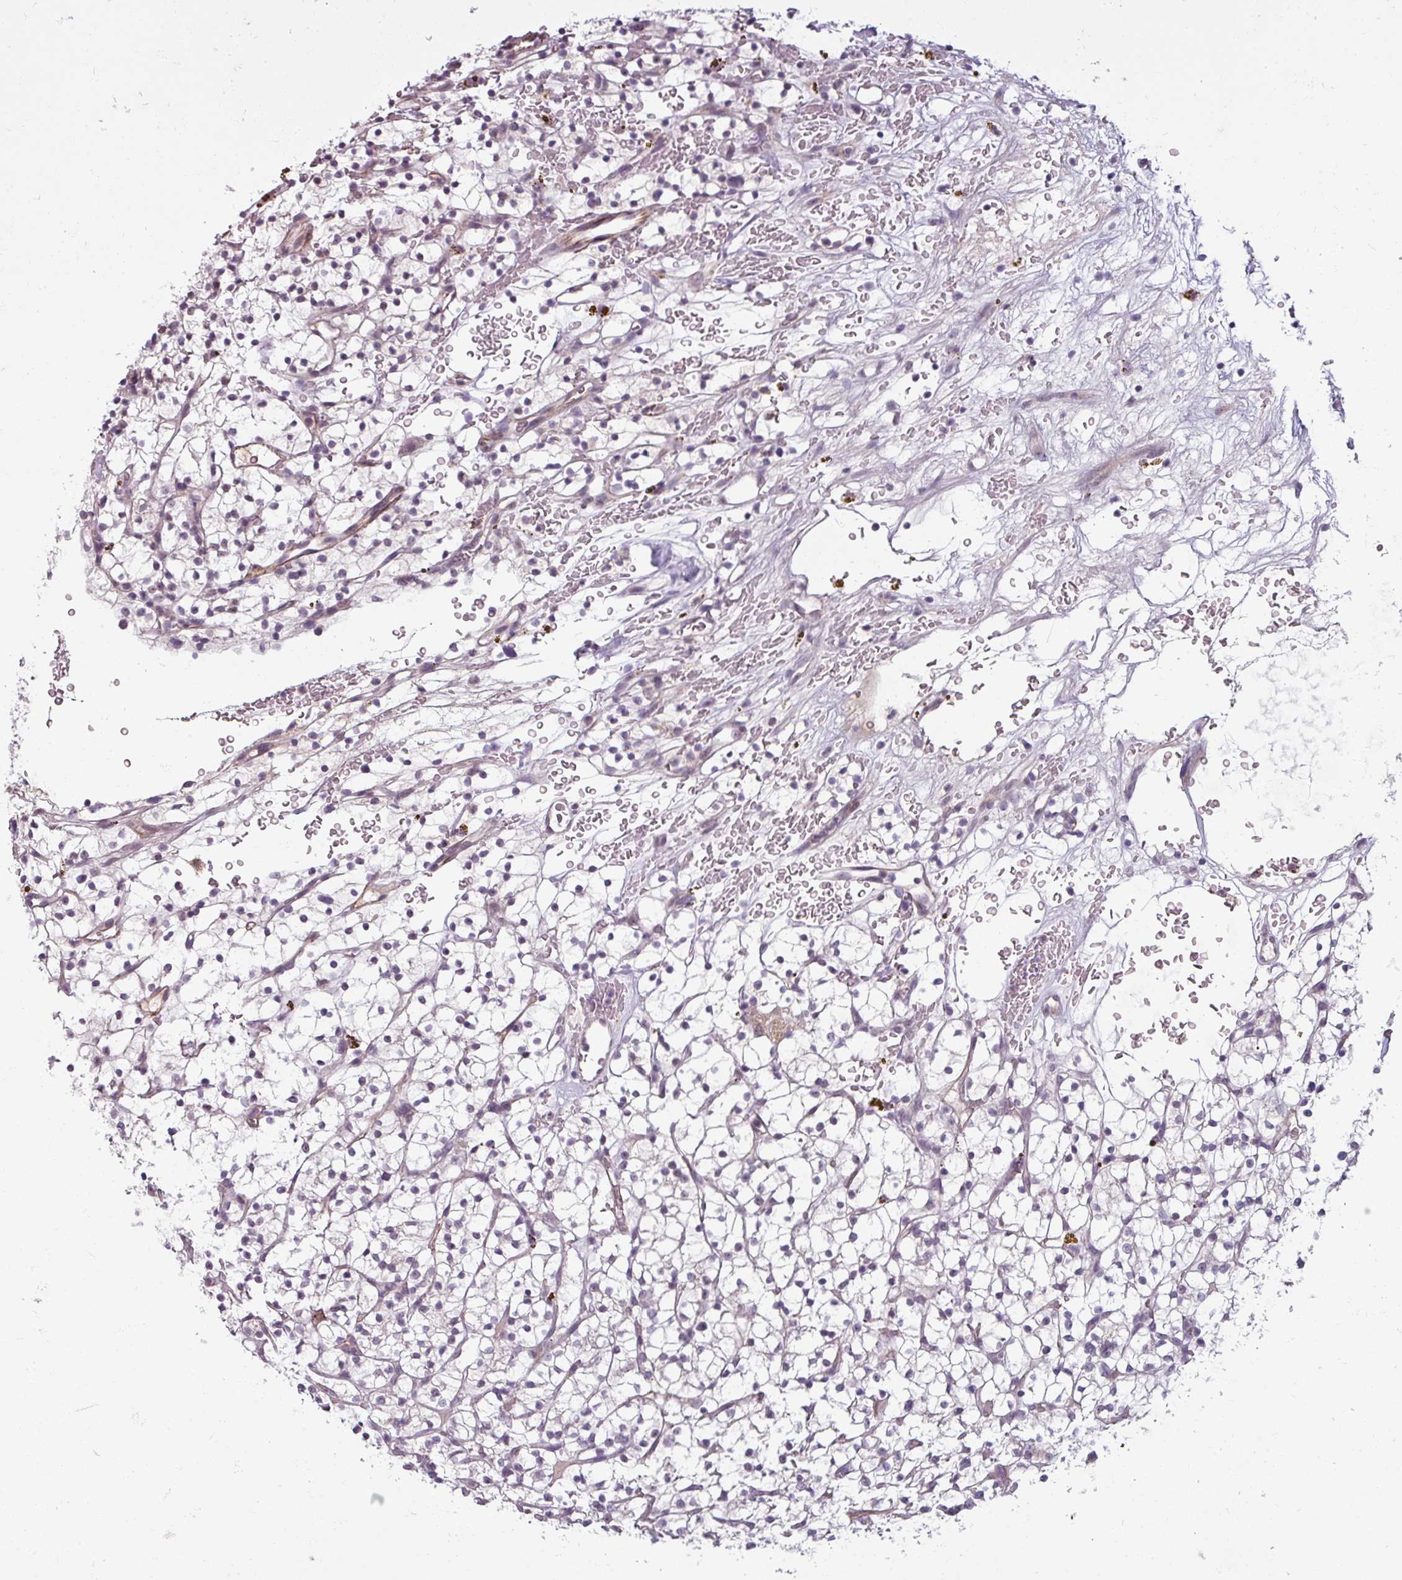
{"staining": {"intensity": "weak", "quantity": "<25%", "location": "nuclear"}, "tissue": "renal cancer", "cell_type": "Tumor cells", "image_type": "cancer", "snomed": [{"axis": "morphology", "description": "Adenocarcinoma, NOS"}, {"axis": "topography", "description": "Kidney"}], "caption": "IHC micrograph of neoplastic tissue: adenocarcinoma (renal) stained with DAB (3,3'-diaminobenzidine) displays no significant protein expression in tumor cells.", "gene": "UVSSA", "patient": {"sex": "female", "age": 64}}